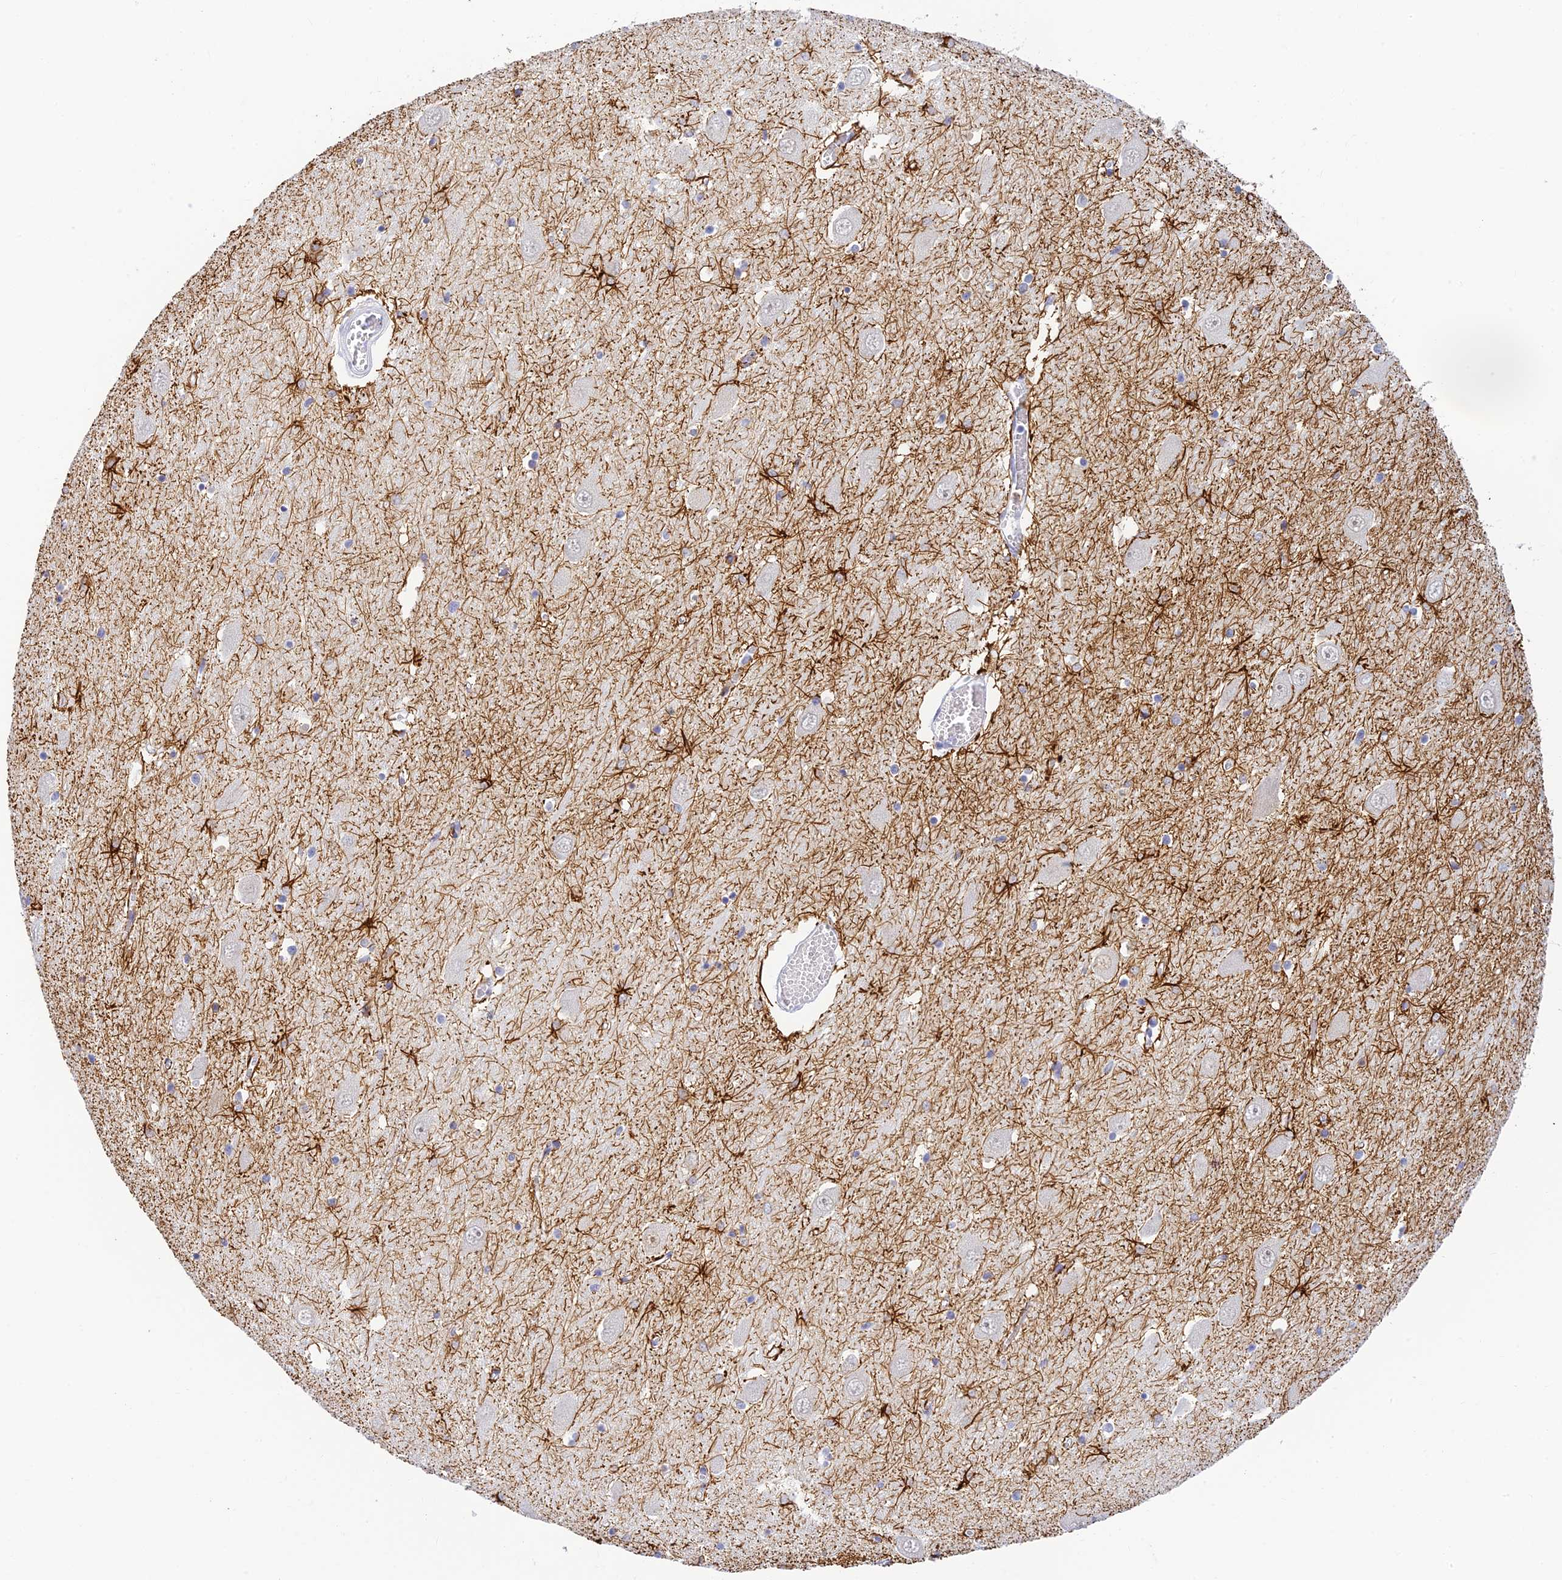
{"staining": {"intensity": "strong", "quantity": "<25%", "location": "cytoplasmic/membranous"}, "tissue": "hippocampus", "cell_type": "Glial cells", "image_type": "normal", "snomed": [{"axis": "morphology", "description": "Normal tissue, NOS"}, {"axis": "topography", "description": "Hippocampus"}], "caption": "Strong cytoplasmic/membranous protein expression is present in approximately <25% of glial cells in hippocampus. (Brightfield microscopy of DAB IHC at high magnification).", "gene": "INTS13", "patient": {"sex": "male", "age": 70}}